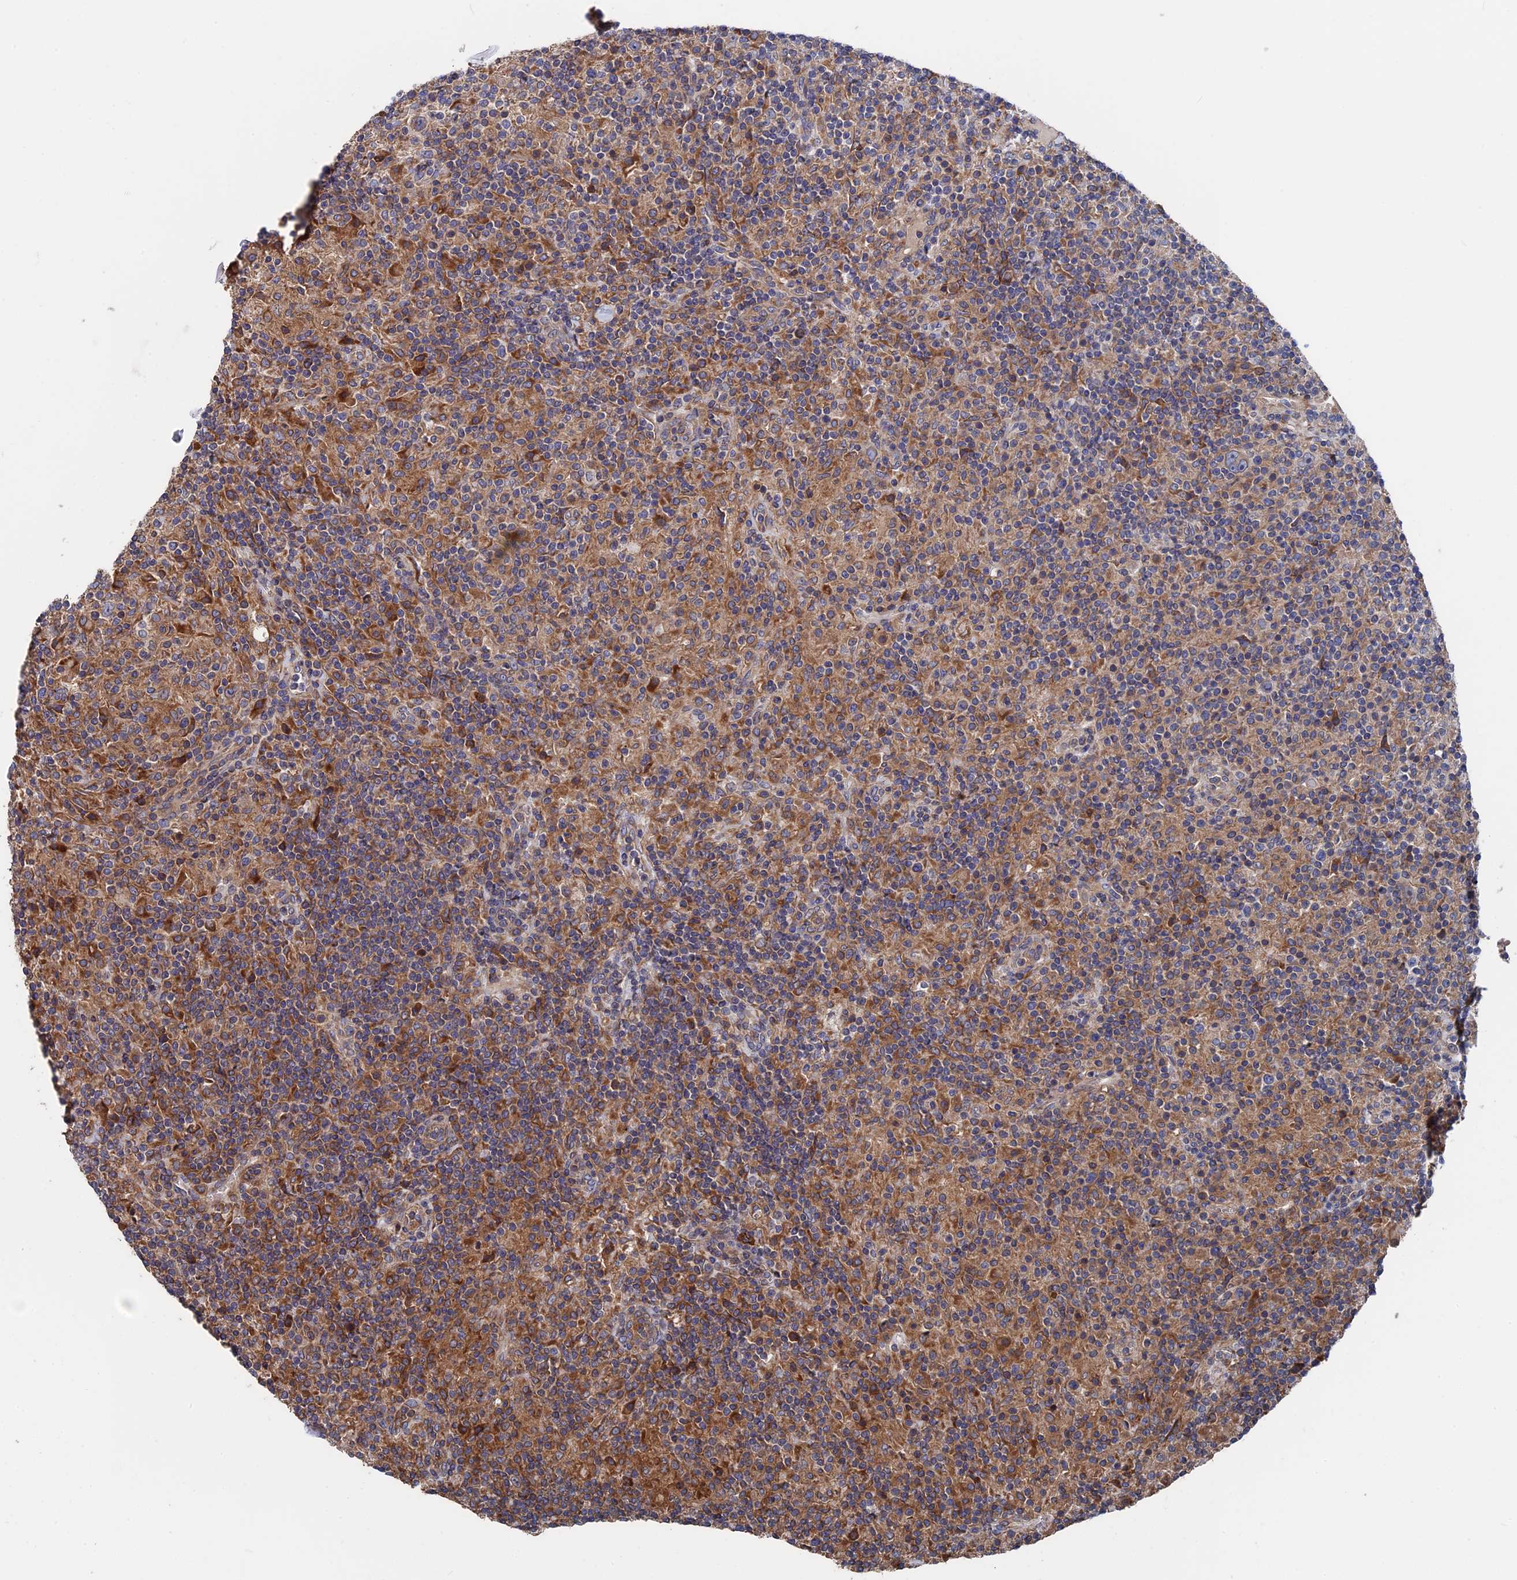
{"staining": {"intensity": "weak", "quantity": "<25%", "location": "cytoplasmic/membranous"}, "tissue": "lymphoma", "cell_type": "Tumor cells", "image_type": "cancer", "snomed": [{"axis": "morphology", "description": "Hodgkin's disease, NOS"}, {"axis": "topography", "description": "Lymph node"}], "caption": "IHC histopathology image of Hodgkin's disease stained for a protein (brown), which shows no positivity in tumor cells.", "gene": "DNAJC3", "patient": {"sex": "male", "age": 70}}